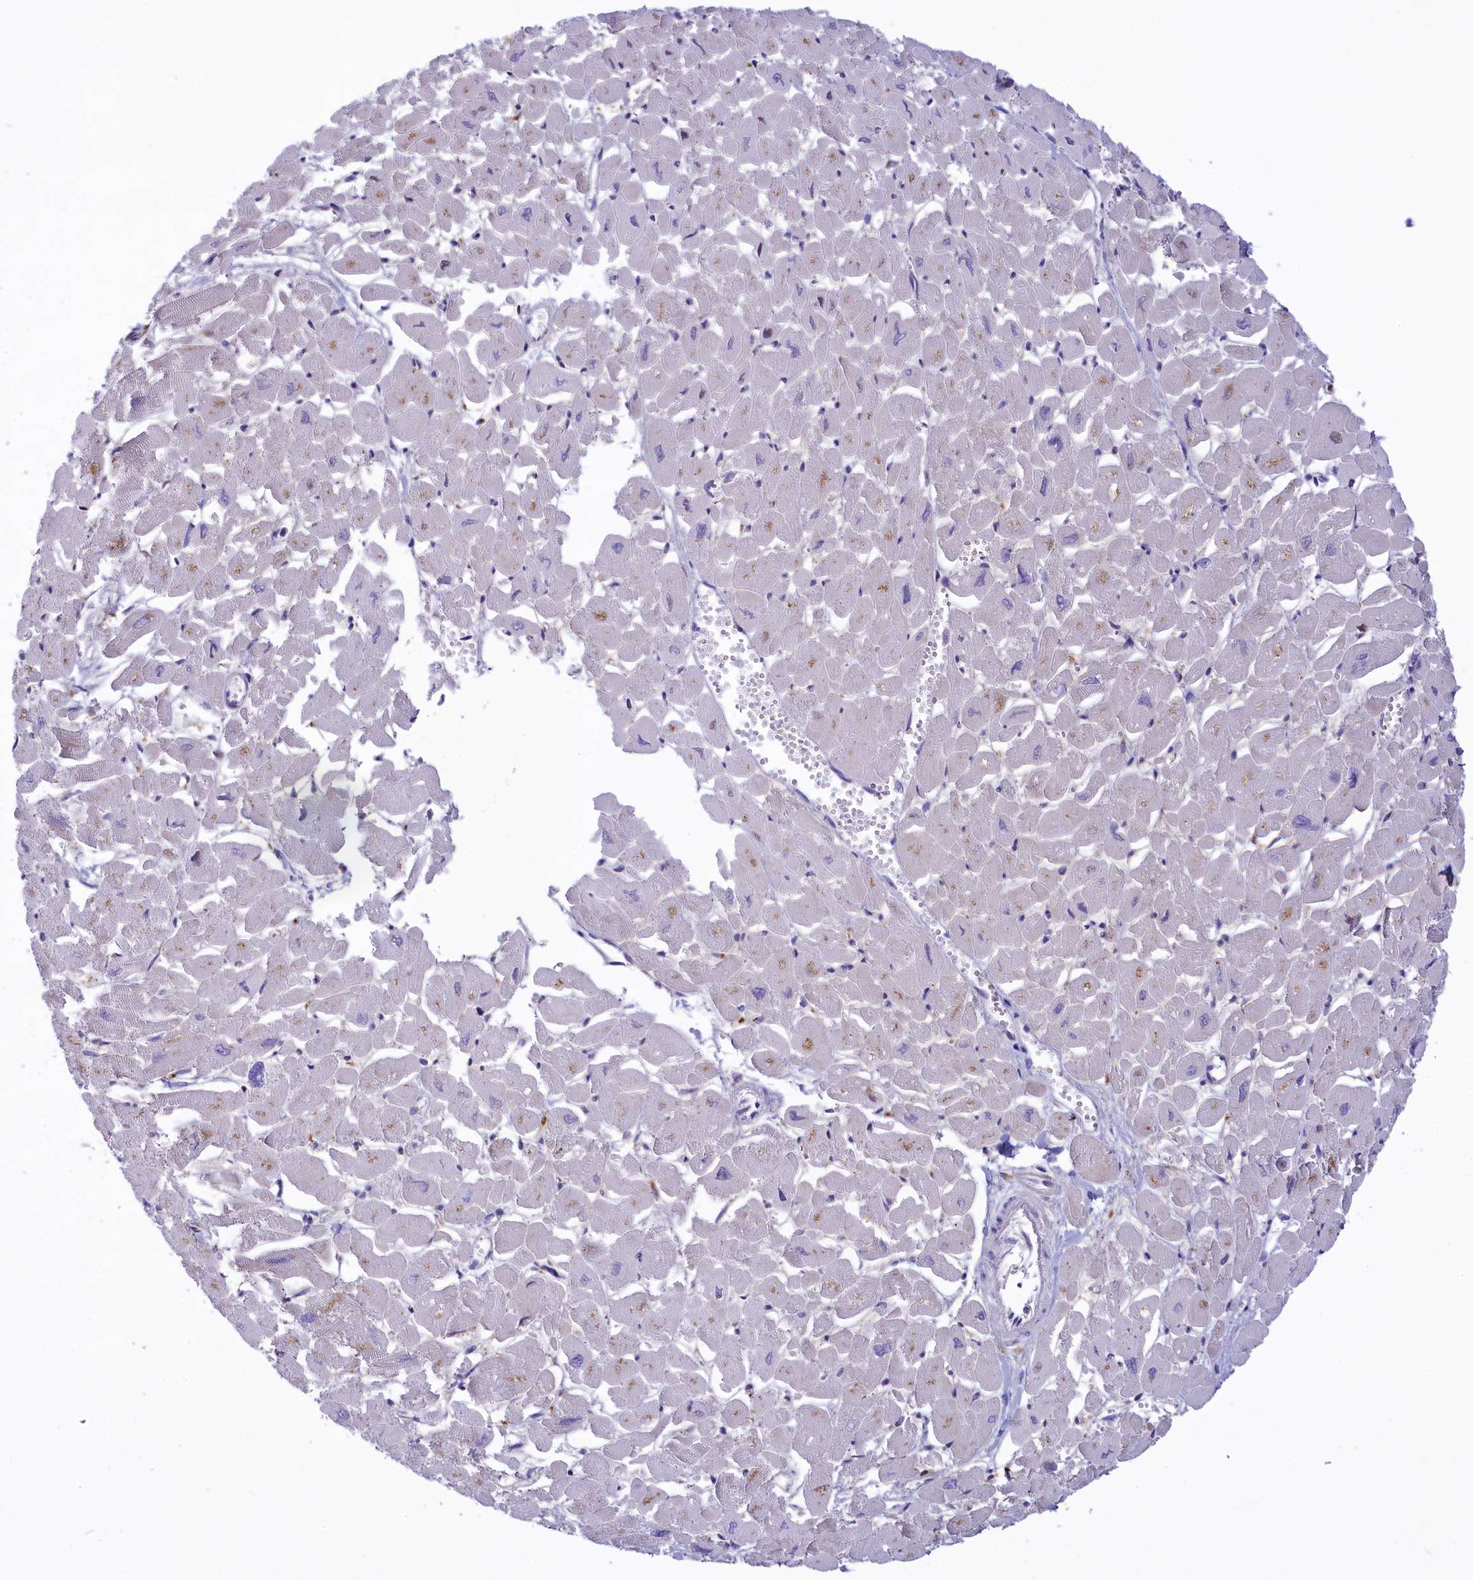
{"staining": {"intensity": "strong", "quantity": "<25%", "location": "cytoplasmic/membranous"}, "tissue": "heart muscle", "cell_type": "Cardiomyocytes", "image_type": "normal", "snomed": [{"axis": "morphology", "description": "Normal tissue, NOS"}, {"axis": "topography", "description": "Heart"}], "caption": "Benign heart muscle shows strong cytoplasmic/membranous staining in approximately <25% of cardiomyocytes.", "gene": "MAN2B1", "patient": {"sex": "male", "age": 54}}